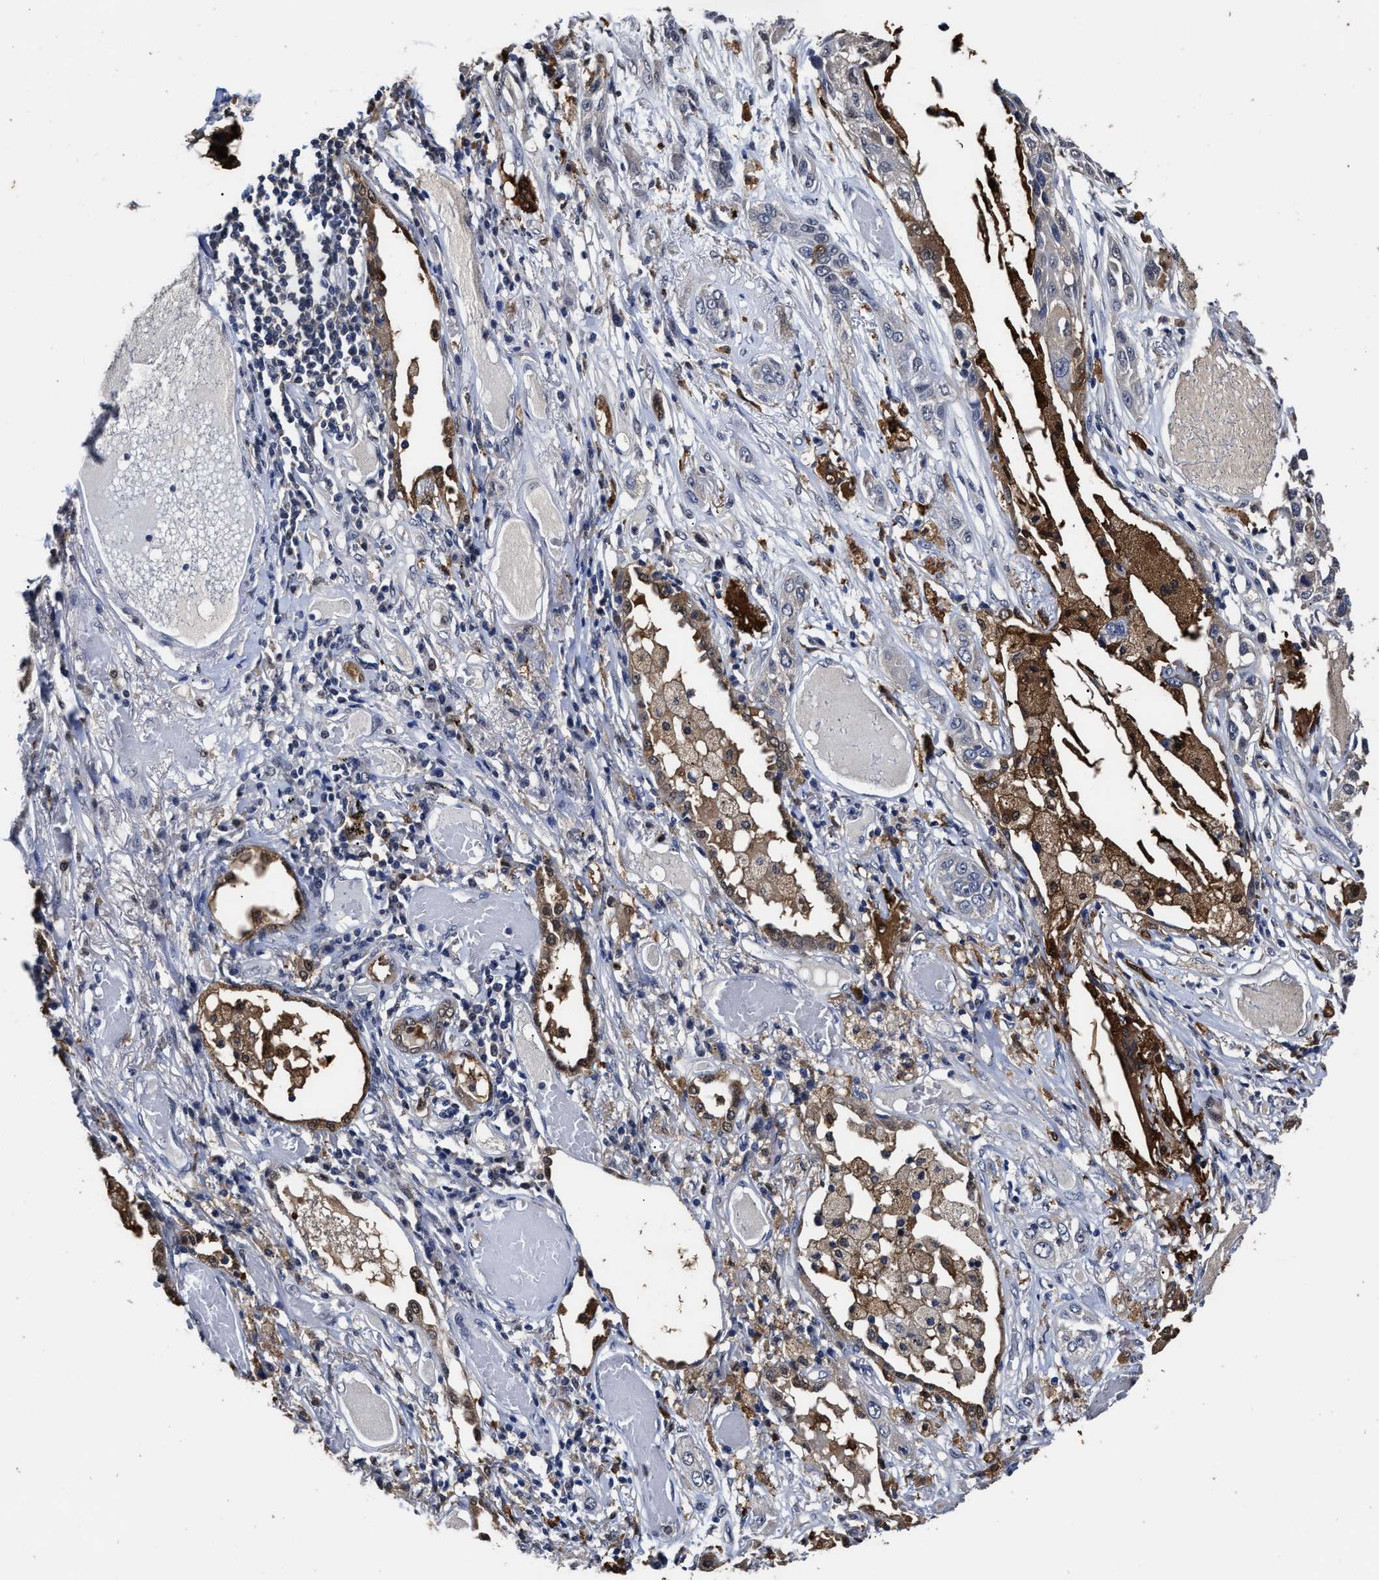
{"staining": {"intensity": "negative", "quantity": "none", "location": "none"}, "tissue": "lung cancer", "cell_type": "Tumor cells", "image_type": "cancer", "snomed": [{"axis": "morphology", "description": "Squamous cell carcinoma, NOS"}, {"axis": "topography", "description": "Lung"}], "caption": "An immunohistochemistry photomicrograph of lung cancer (squamous cell carcinoma) is shown. There is no staining in tumor cells of lung cancer (squamous cell carcinoma). (Brightfield microscopy of DAB immunohistochemistry (IHC) at high magnification).", "gene": "PRPF4B", "patient": {"sex": "male", "age": 71}}